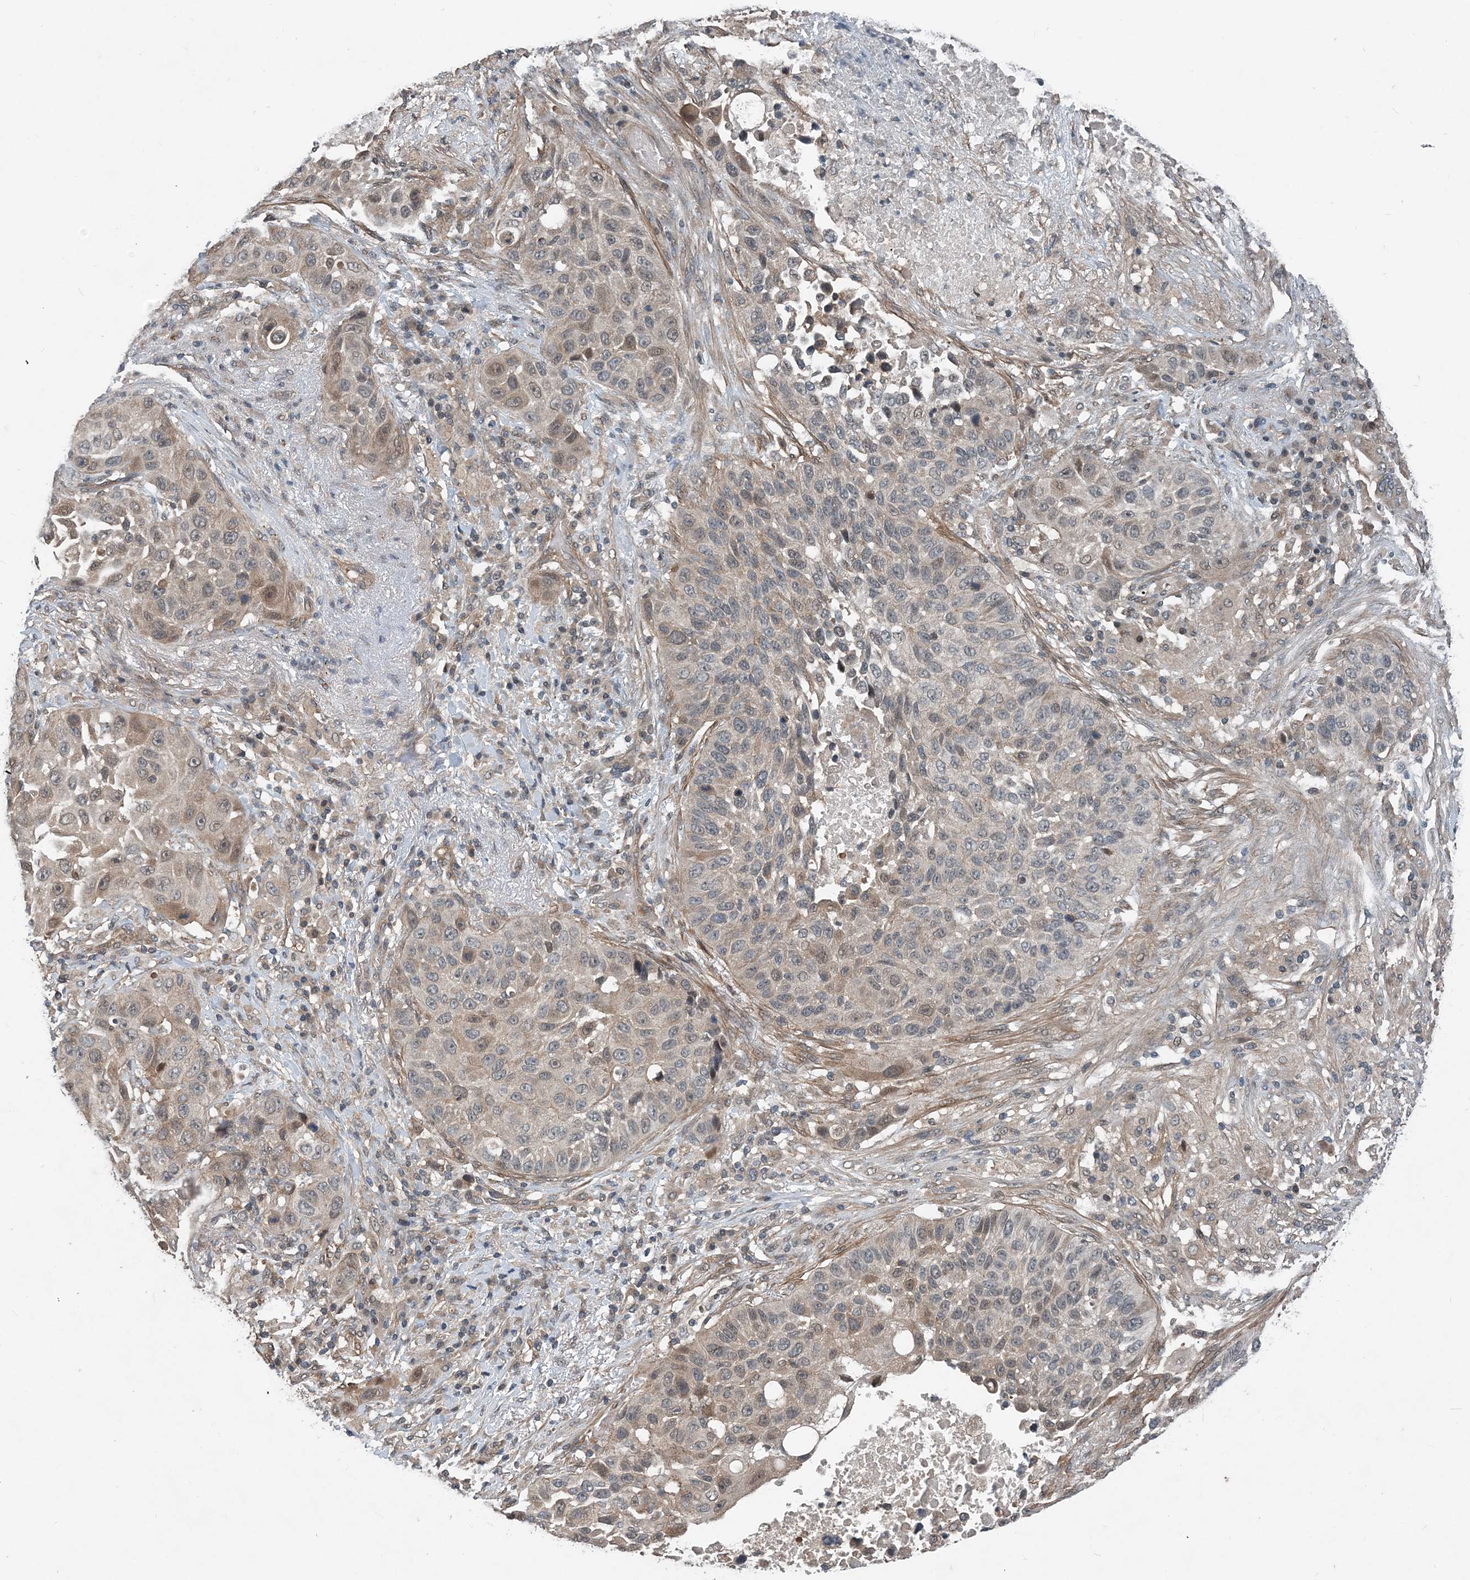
{"staining": {"intensity": "weak", "quantity": "<25%", "location": "cytoplasmic/membranous"}, "tissue": "lung cancer", "cell_type": "Tumor cells", "image_type": "cancer", "snomed": [{"axis": "morphology", "description": "Squamous cell carcinoma, NOS"}, {"axis": "topography", "description": "Lung"}], "caption": "A micrograph of human squamous cell carcinoma (lung) is negative for staining in tumor cells.", "gene": "SMPD3", "patient": {"sex": "male", "age": 57}}